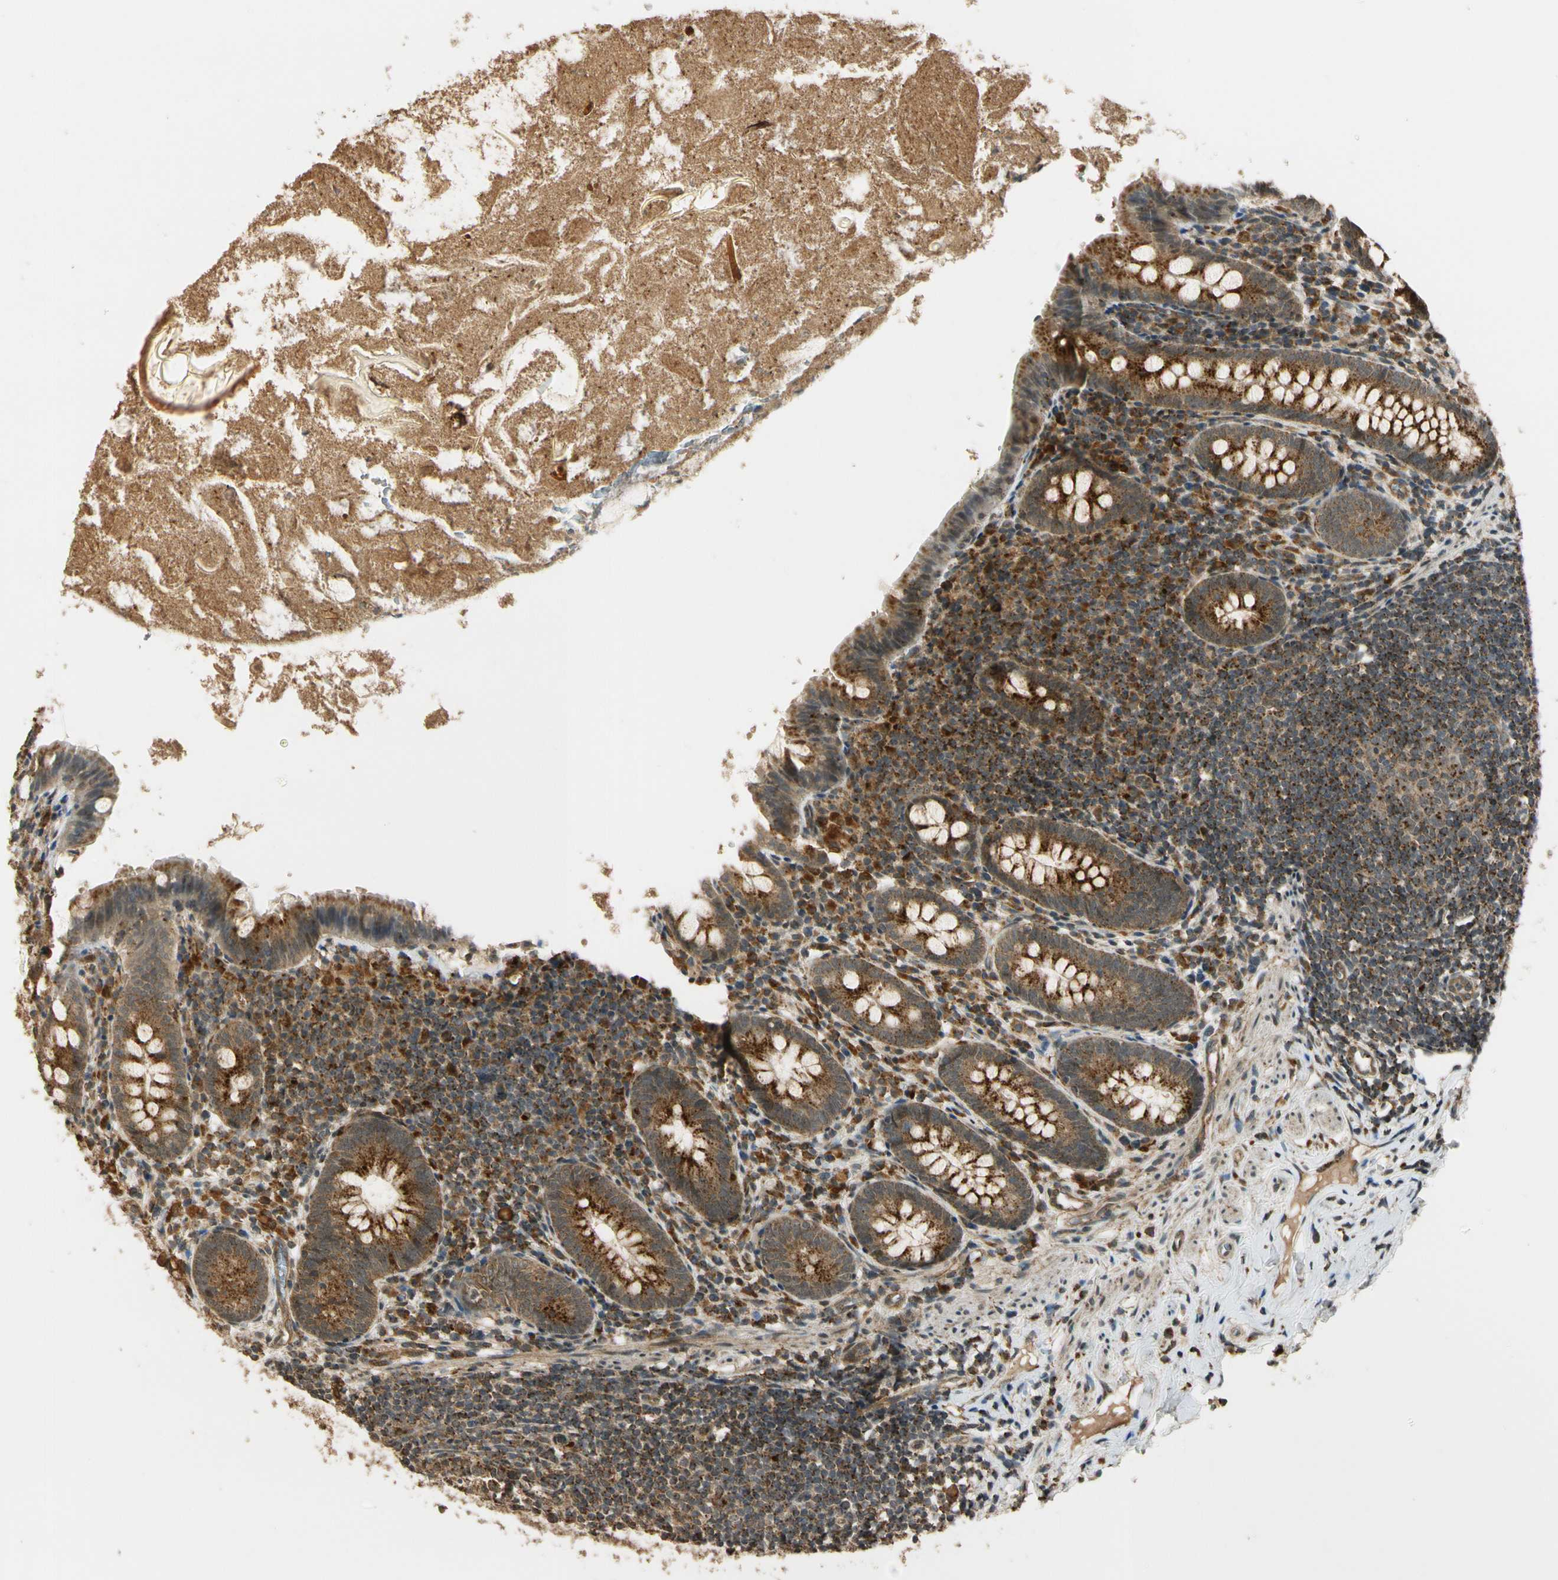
{"staining": {"intensity": "strong", "quantity": ">75%", "location": "cytoplasmic/membranous"}, "tissue": "appendix", "cell_type": "Glandular cells", "image_type": "normal", "snomed": [{"axis": "morphology", "description": "Normal tissue, NOS"}, {"axis": "topography", "description": "Appendix"}], "caption": "A photomicrograph of appendix stained for a protein reveals strong cytoplasmic/membranous brown staining in glandular cells. (DAB IHC, brown staining for protein, blue staining for nuclei).", "gene": "LAMTOR1", "patient": {"sex": "male", "age": 52}}